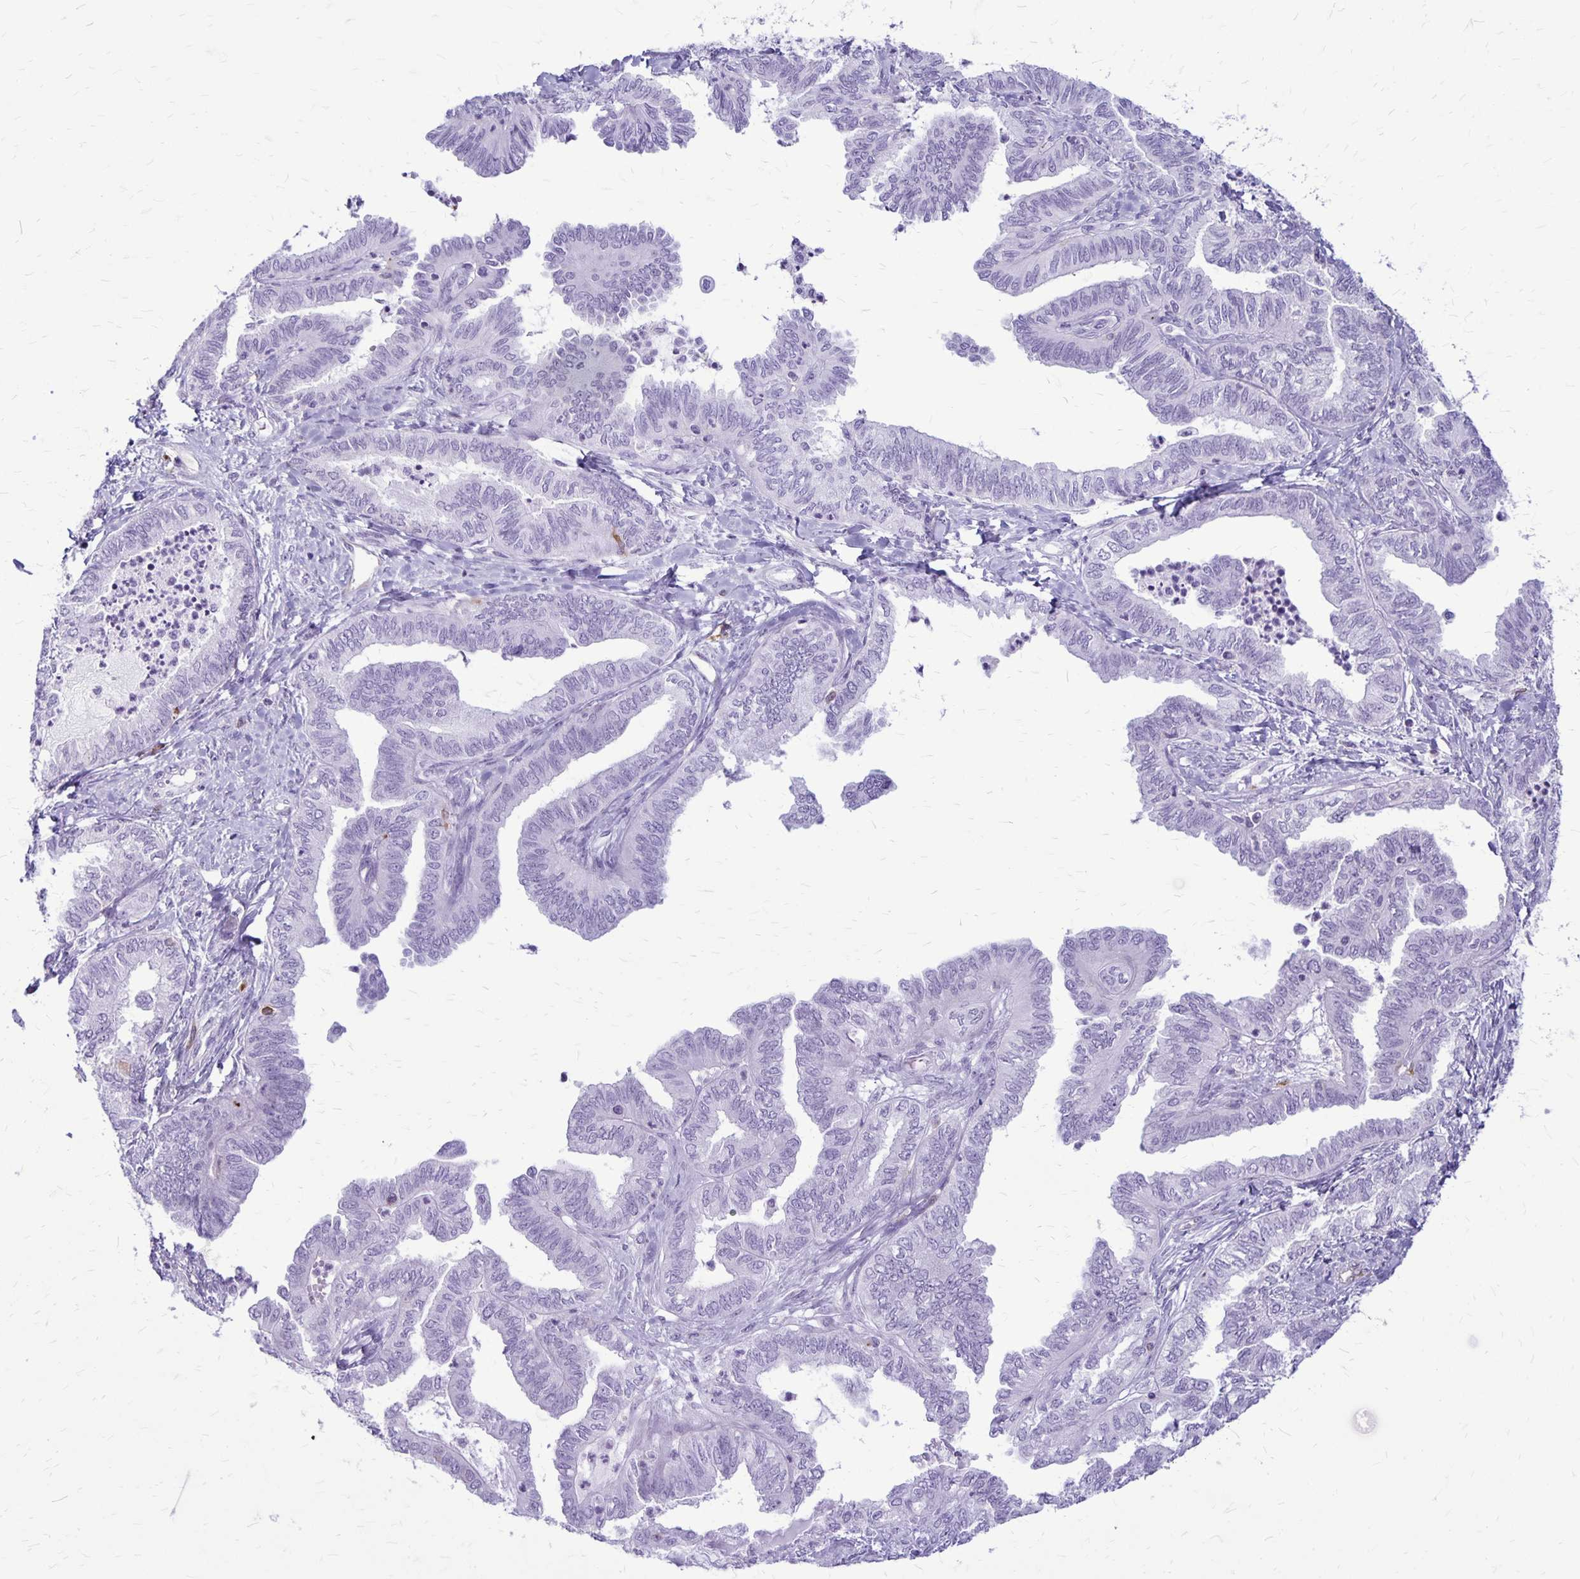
{"staining": {"intensity": "negative", "quantity": "none", "location": "none"}, "tissue": "ovarian cancer", "cell_type": "Tumor cells", "image_type": "cancer", "snomed": [{"axis": "morphology", "description": "Carcinoma, endometroid"}, {"axis": "topography", "description": "Ovary"}], "caption": "This is an IHC histopathology image of ovarian cancer (endometroid carcinoma). There is no positivity in tumor cells.", "gene": "RTN1", "patient": {"sex": "female", "age": 70}}